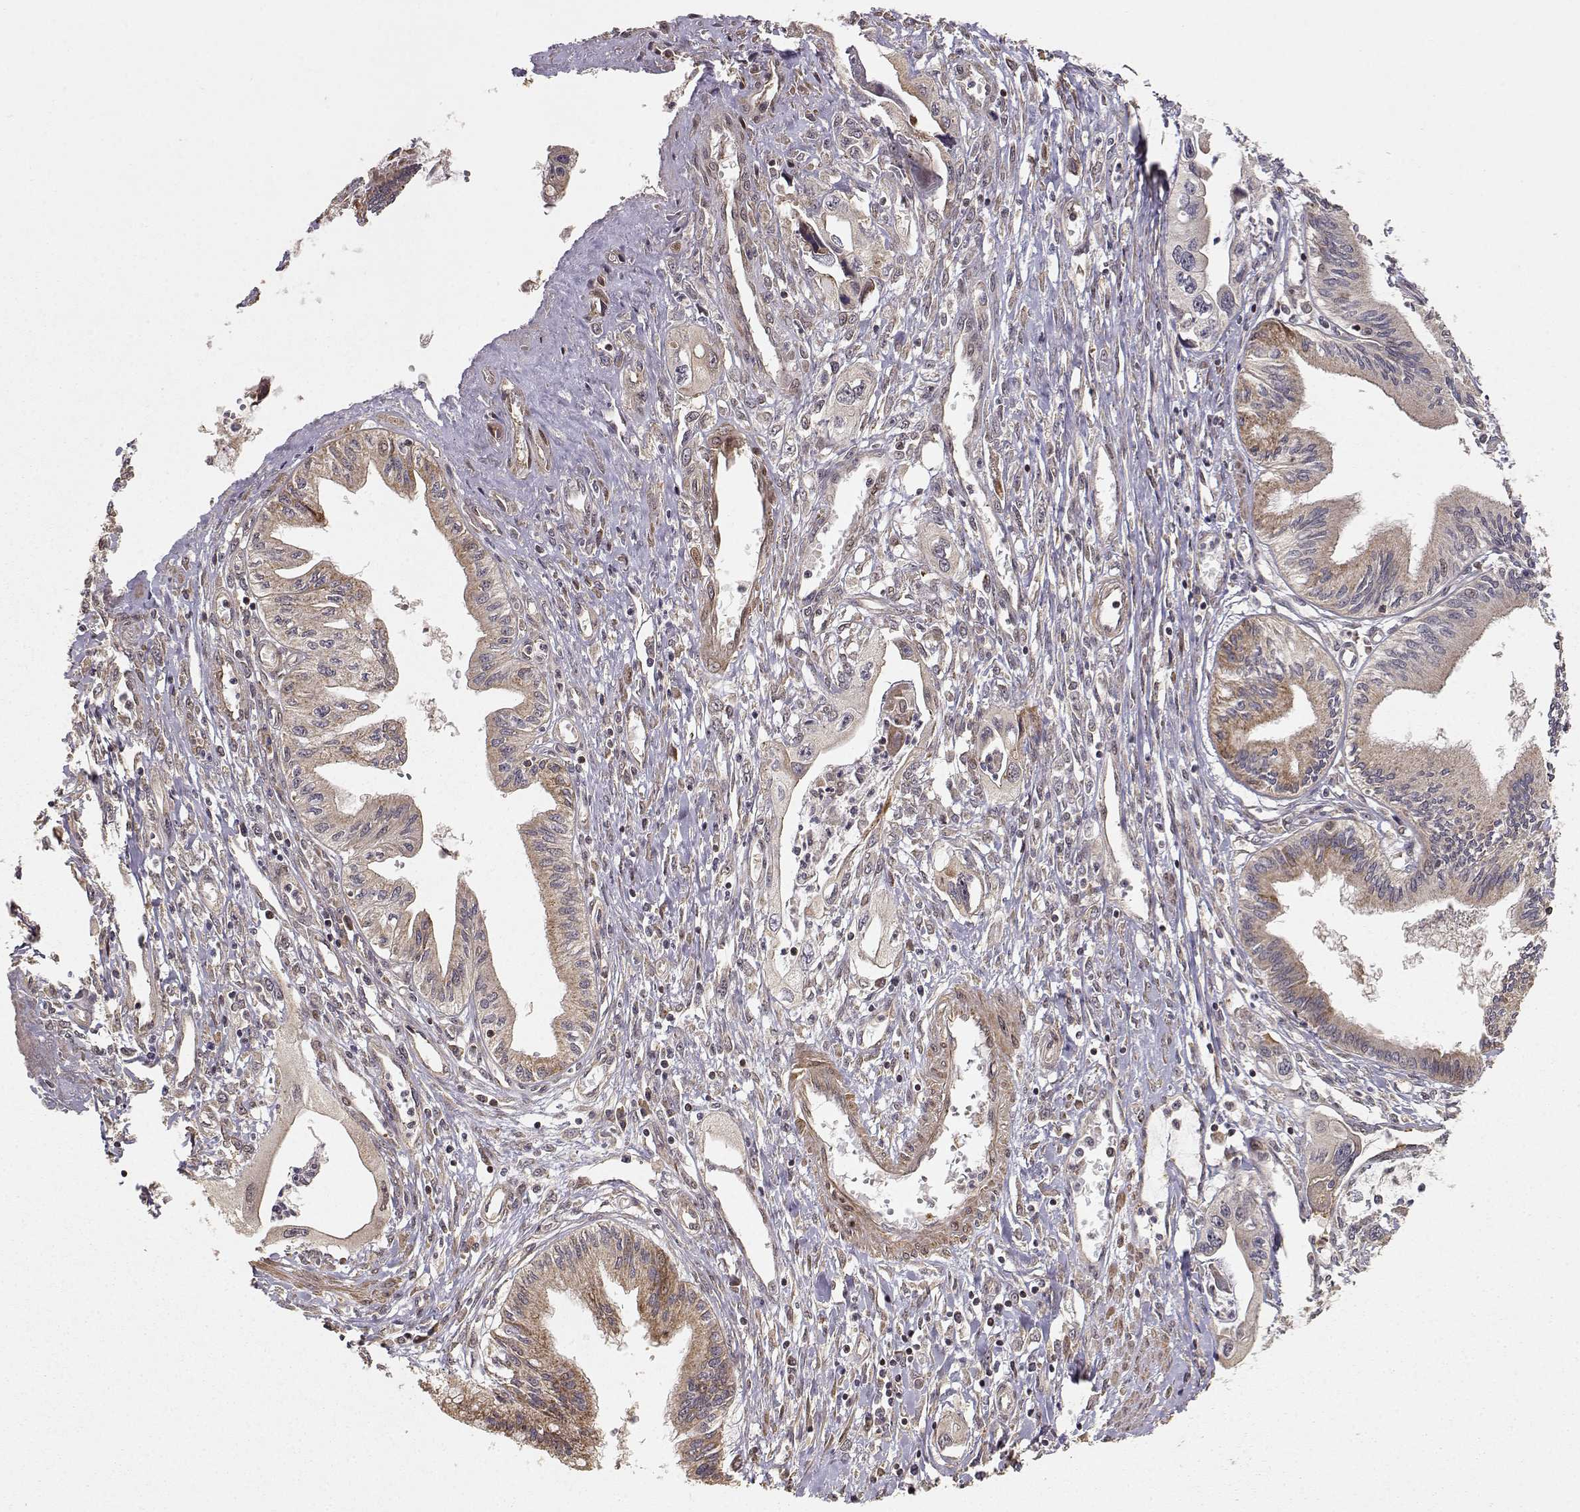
{"staining": {"intensity": "weak", "quantity": ">75%", "location": "cytoplasmic/membranous"}, "tissue": "pancreatic cancer", "cell_type": "Tumor cells", "image_type": "cancer", "snomed": [{"axis": "morphology", "description": "Adenocarcinoma, NOS"}, {"axis": "topography", "description": "Pancreas"}], "caption": "Pancreatic cancer (adenocarcinoma) was stained to show a protein in brown. There is low levels of weak cytoplasmic/membranous positivity in approximately >75% of tumor cells.", "gene": "PICK1", "patient": {"sex": "male", "age": 60}}